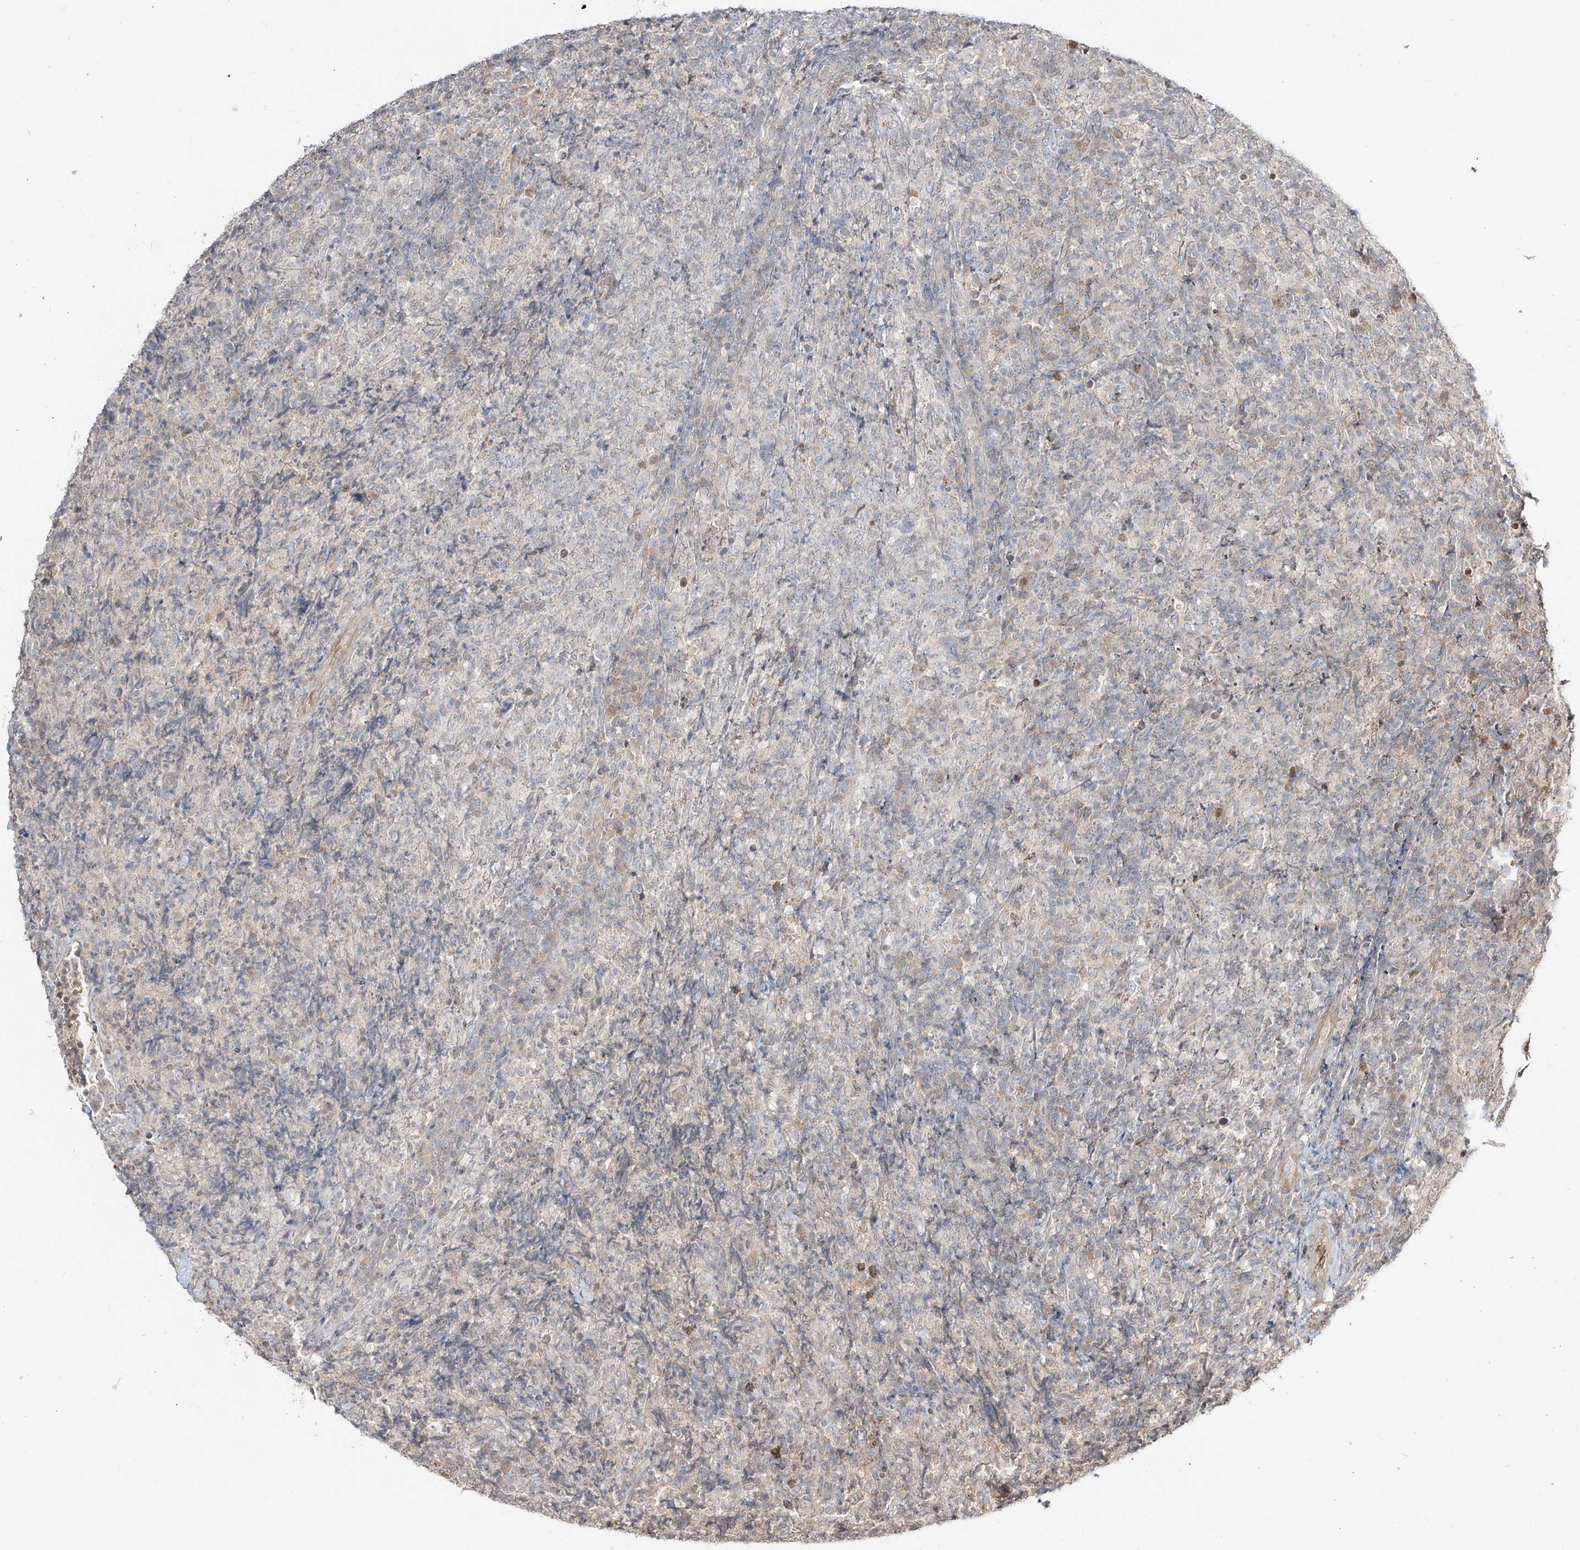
{"staining": {"intensity": "negative", "quantity": "none", "location": "none"}, "tissue": "lymphoma", "cell_type": "Tumor cells", "image_type": "cancer", "snomed": [{"axis": "morphology", "description": "Malignant lymphoma, non-Hodgkin's type, High grade"}, {"axis": "topography", "description": "Tonsil"}], "caption": "The immunohistochemistry image has no significant staining in tumor cells of high-grade malignant lymphoma, non-Hodgkin's type tissue.", "gene": "ERO1A", "patient": {"sex": "female", "age": 36}}